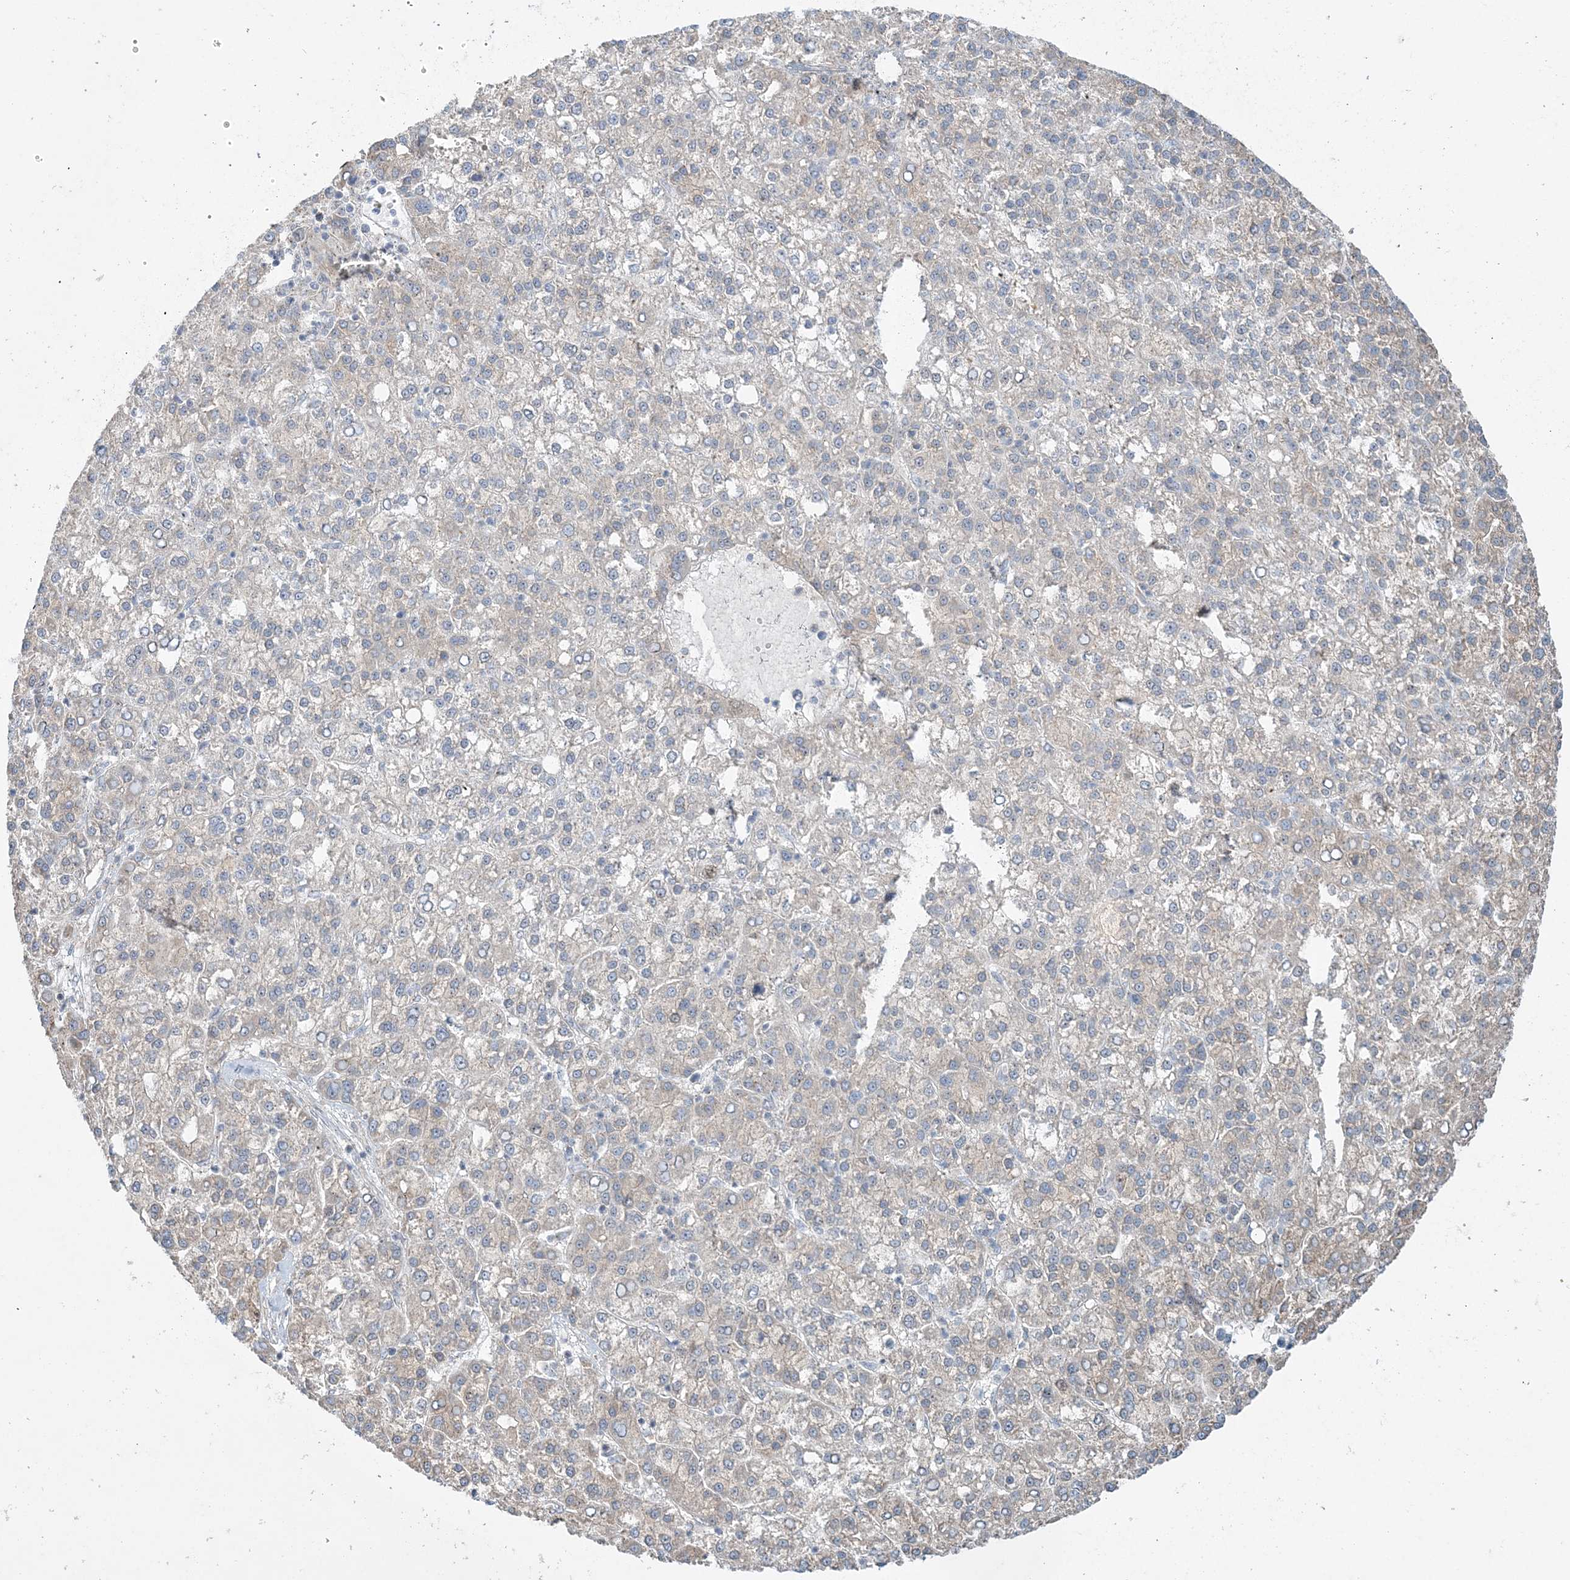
{"staining": {"intensity": "weak", "quantity": "<25%", "location": "cytoplasmic/membranous"}, "tissue": "liver cancer", "cell_type": "Tumor cells", "image_type": "cancer", "snomed": [{"axis": "morphology", "description": "Carcinoma, Hepatocellular, NOS"}, {"axis": "topography", "description": "Liver"}], "caption": "A photomicrograph of human hepatocellular carcinoma (liver) is negative for staining in tumor cells. (Brightfield microscopy of DAB (3,3'-diaminobenzidine) immunohistochemistry (IHC) at high magnification).", "gene": "CXXC5", "patient": {"sex": "female", "age": 58}}